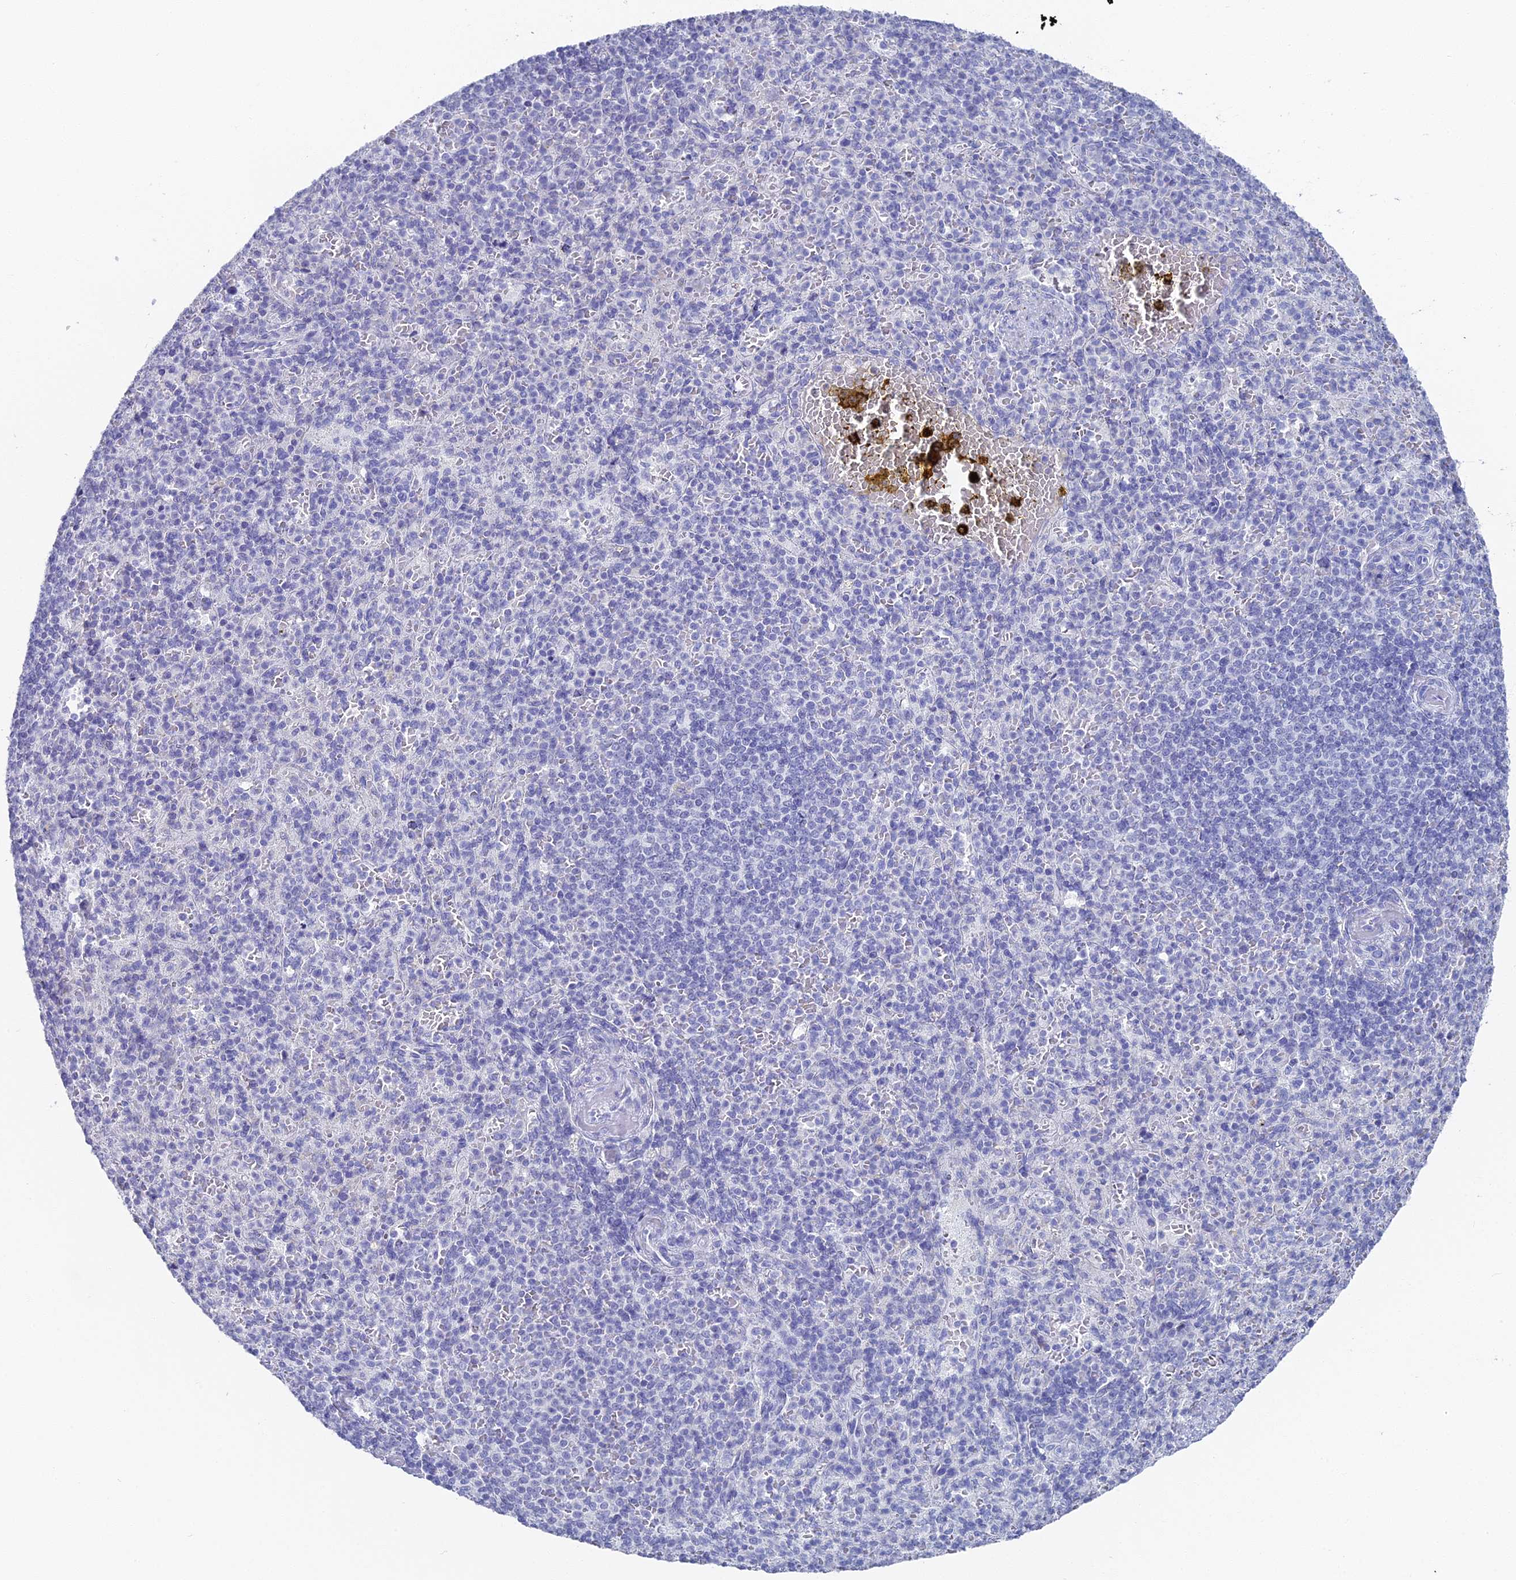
{"staining": {"intensity": "negative", "quantity": "none", "location": "none"}, "tissue": "spleen", "cell_type": "Cells in red pulp", "image_type": "normal", "snomed": [{"axis": "morphology", "description": "Normal tissue, NOS"}, {"axis": "topography", "description": "Spleen"}], "caption": "An immunohistochemistry micrograph of benign spleen is shown. There is no staining in cells in red pulp of spleen. (Stains: DAB (3,3'-diaminobenzidine) immunohistochemistry with hematoxylin counter stain, Microscopy: brightfield microscopy at high magnification).", "gene": "ALPP", "patient": {"sex": "female", "age": 74}}